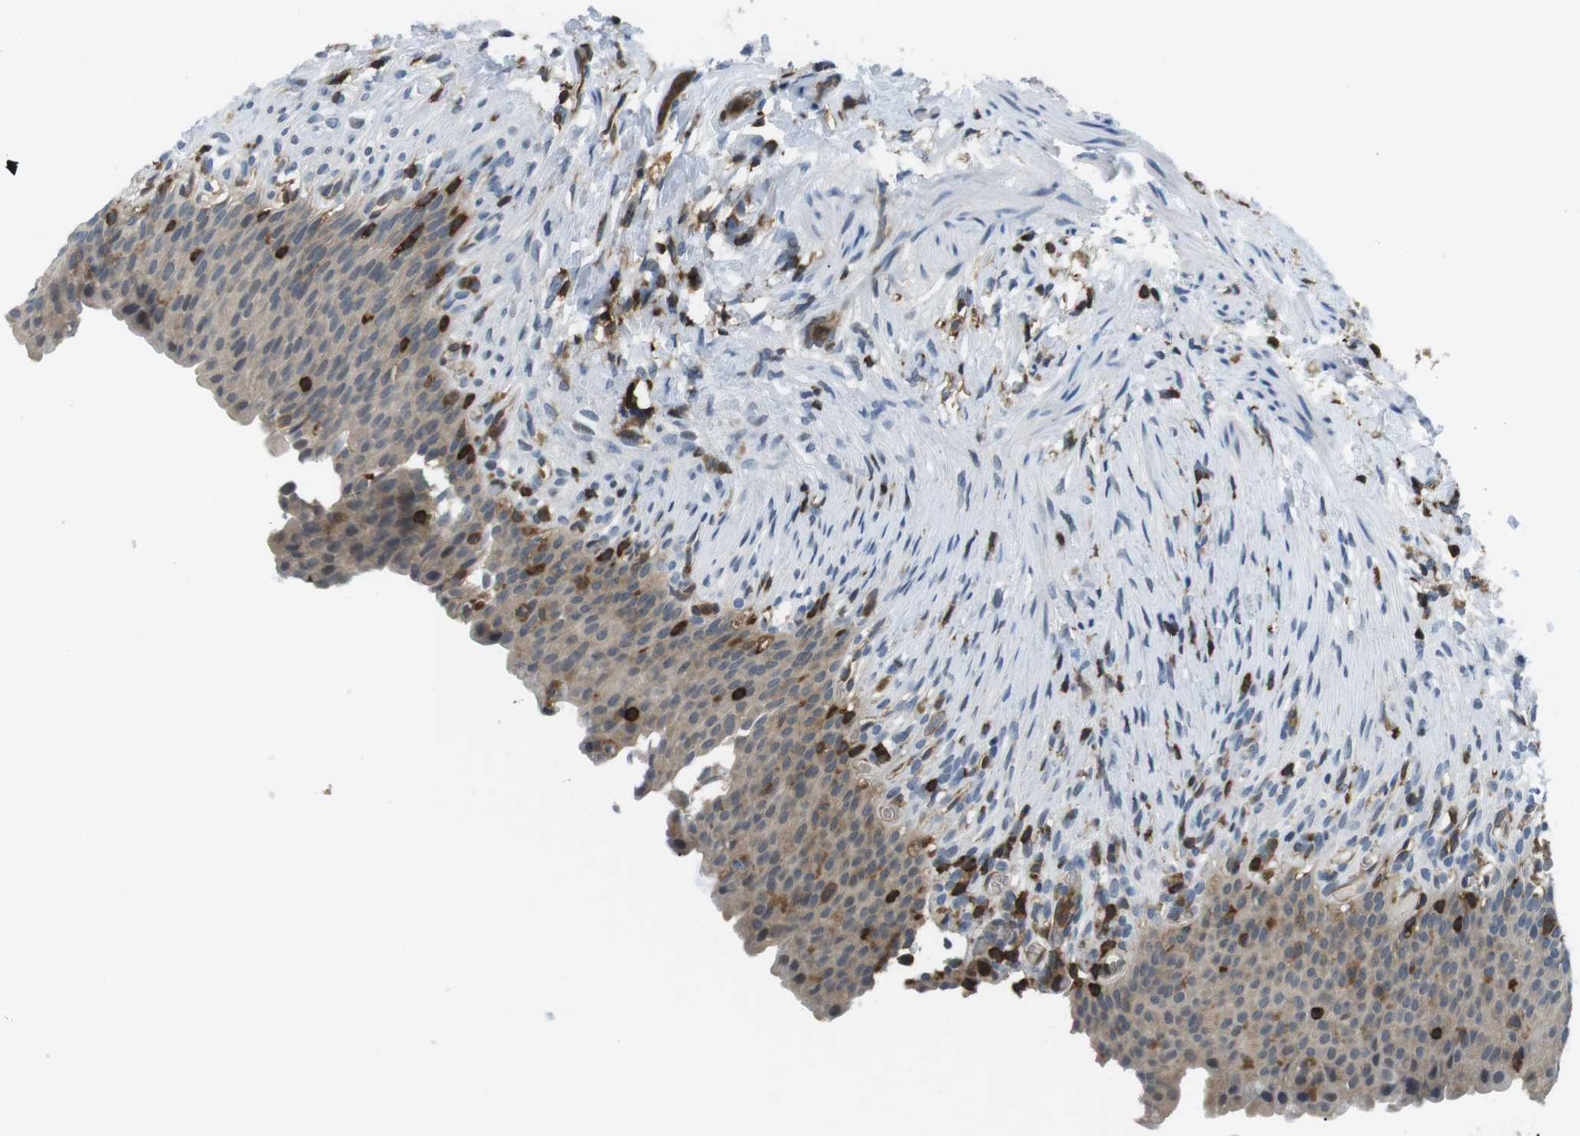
{"staining": {"intensity": "weak", "quantity": "<25%", "location": "cytoplasmic/membranous,nuclear"}, "tissue": "urinary bladder", "cell_type": "Urothelial cells", "image_type": "normal", "snomed": [{"axis": "morphology", "description": "Normal tissue, NOS"}, {"axis": "topography", "description": "Urinary bladder"}], "caption": "DAB (3,3'-diaminobenzidine) immunohistochemical staining of unremarkable human urinary bladder exhibits no significant expression in urothelial cells.", "gene": "STK10", "patient": {"sex": "female", "age": 79}}